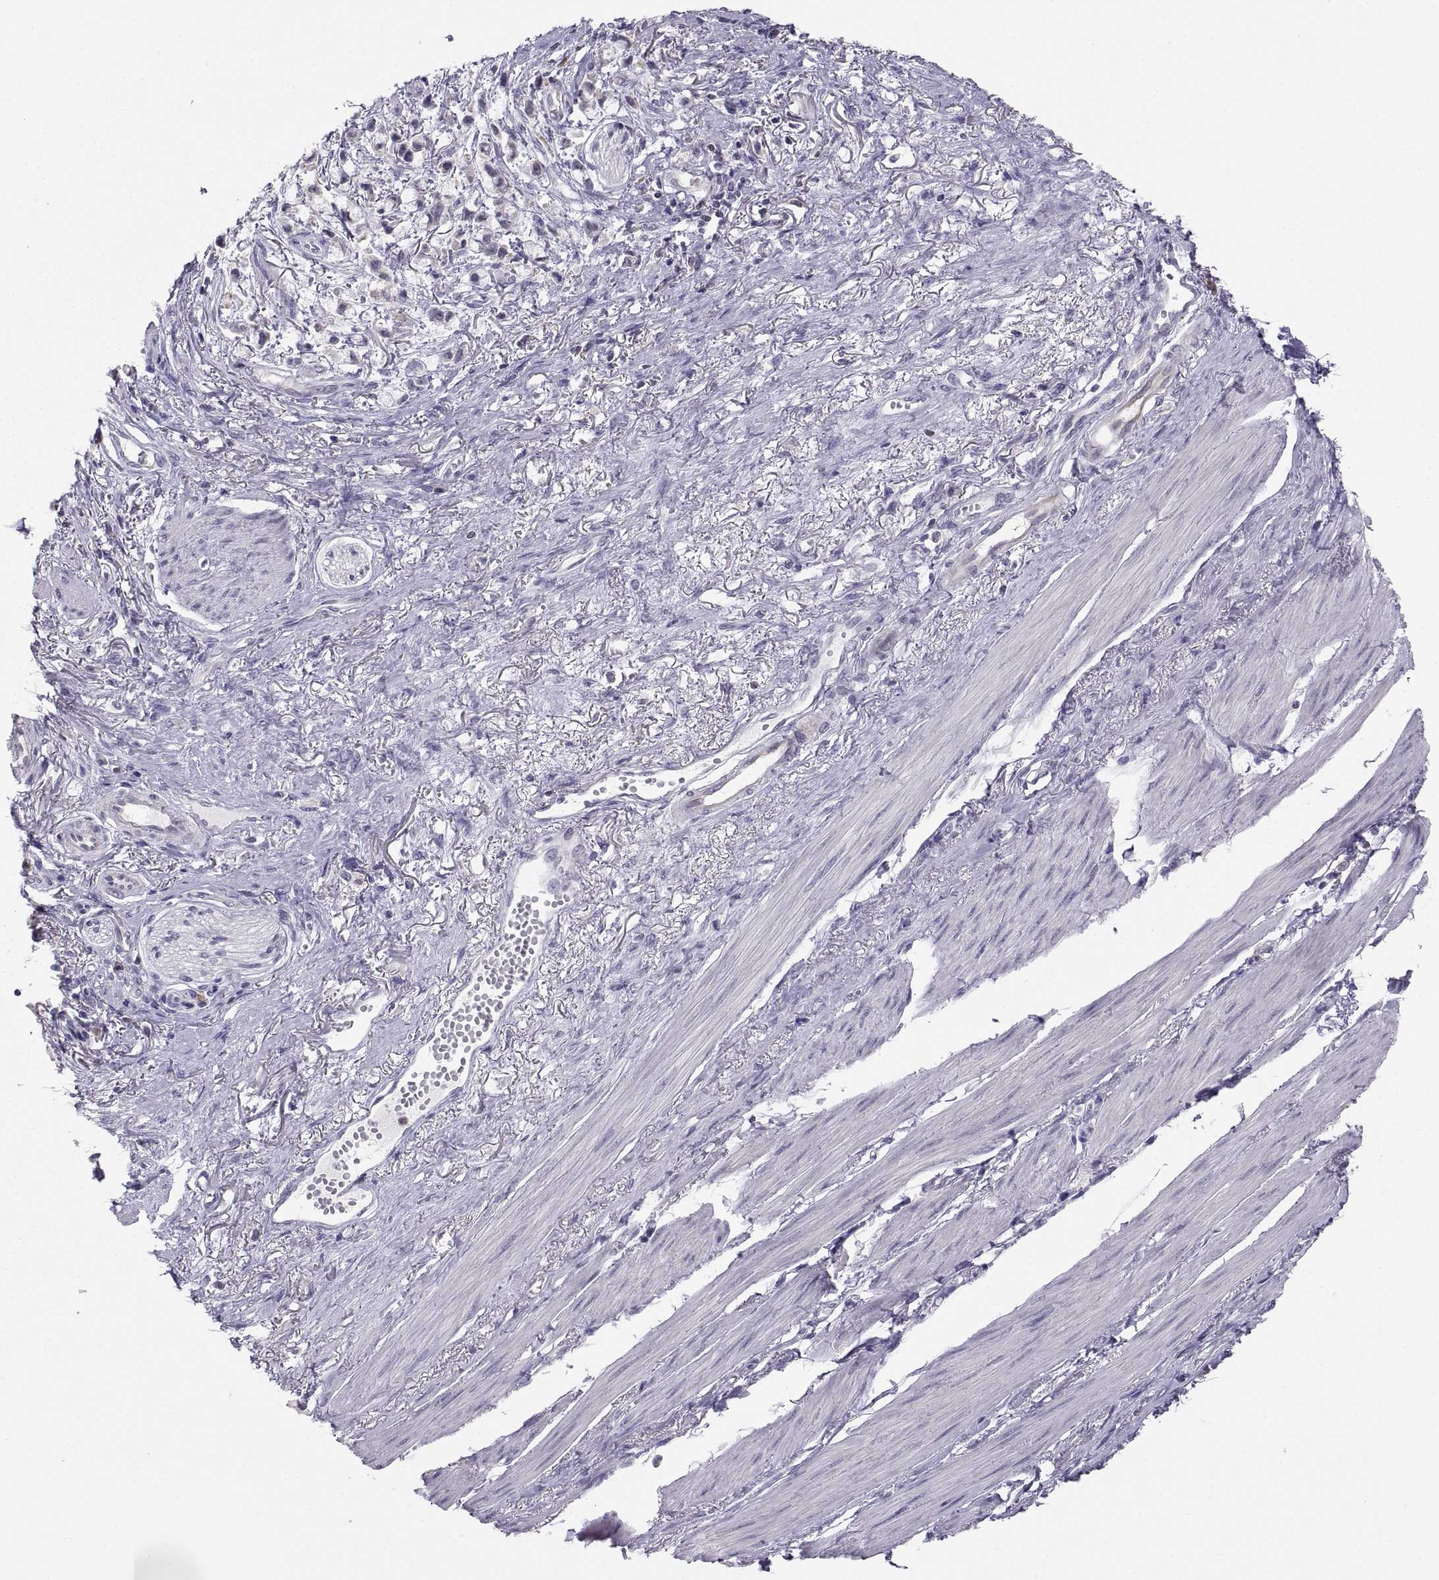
{"staining": {"intensity": "negative", "quantity": "none", "location": "none"}, "tissue": "stomach cancer", "cell_type": "Tumor cells", "image_type": "cancer", "snomed": [{"axis": "morphology", "description": "Adenocarcinoma, NOS"}, {"axis": "topography", "description": "Stomach"}], "caption": "Tumor cells show no significant positivity in stomach cancer (adenocarcinoma).", "gene": "ERO1A", "patient": {"sex": "female", "age": 81}}